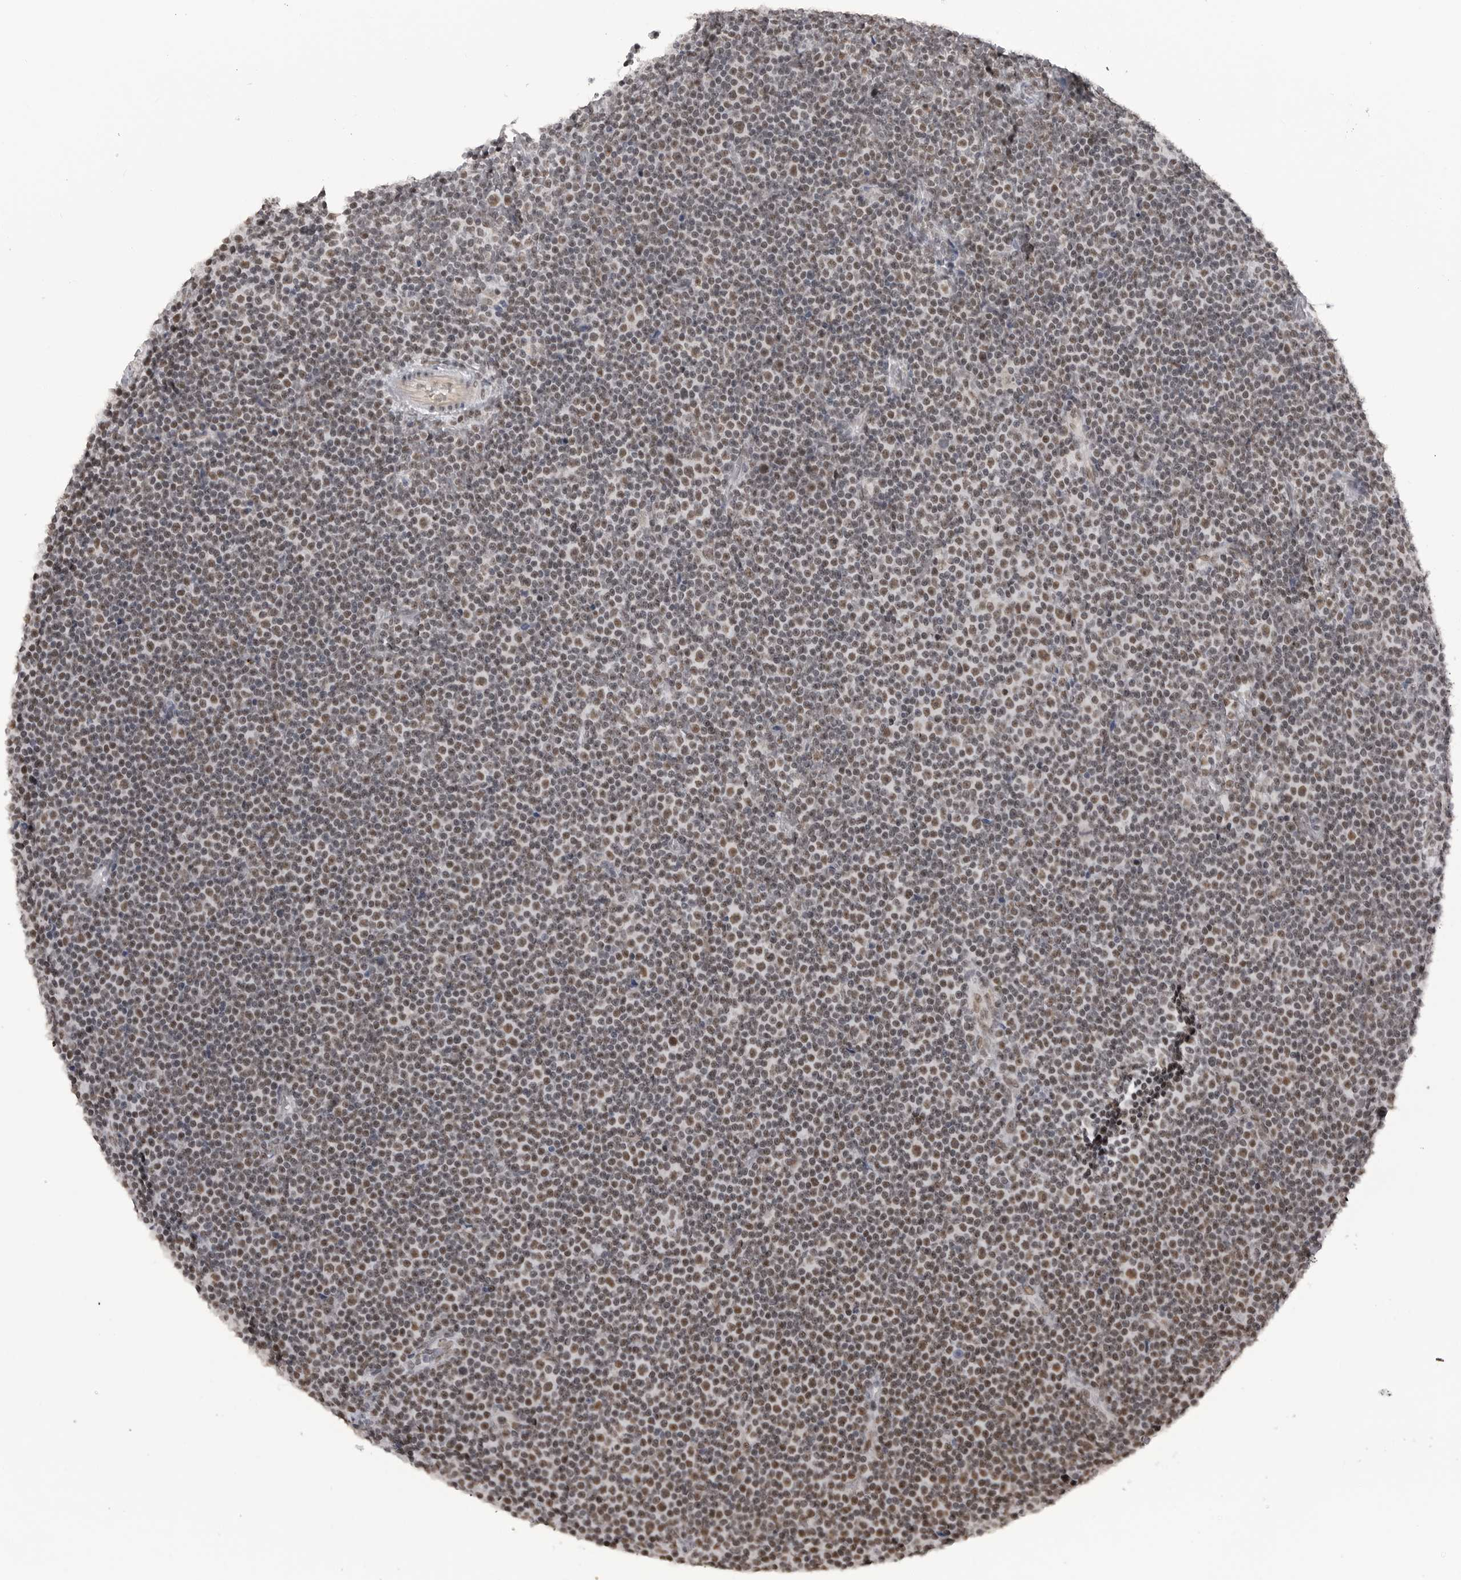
{"staining": {"intensity": "moderate", "quantity": "25%-75%", "location": "nuclear"}, "tissue": "lymphoma", "cell_type": "Tumor cells", "image_type": "cancer", "snomed": [{"axis": "morphology", "description": "Malignant lymphoma, non-Hodgkin's type, Low grade"}, {"axis": "topography", "description": "Lymph node"}], "caption": "Protein staining of lymphoma tissue displays moderate nuclear staining in approximately 25%-75% of tumor cells. Using DAB (brown) and hematoxylin (blue) stains, captured at high magnification using brightfield microscopy.", "gene": "RNF26", "patient": {"sex": "female", "age": 67}}